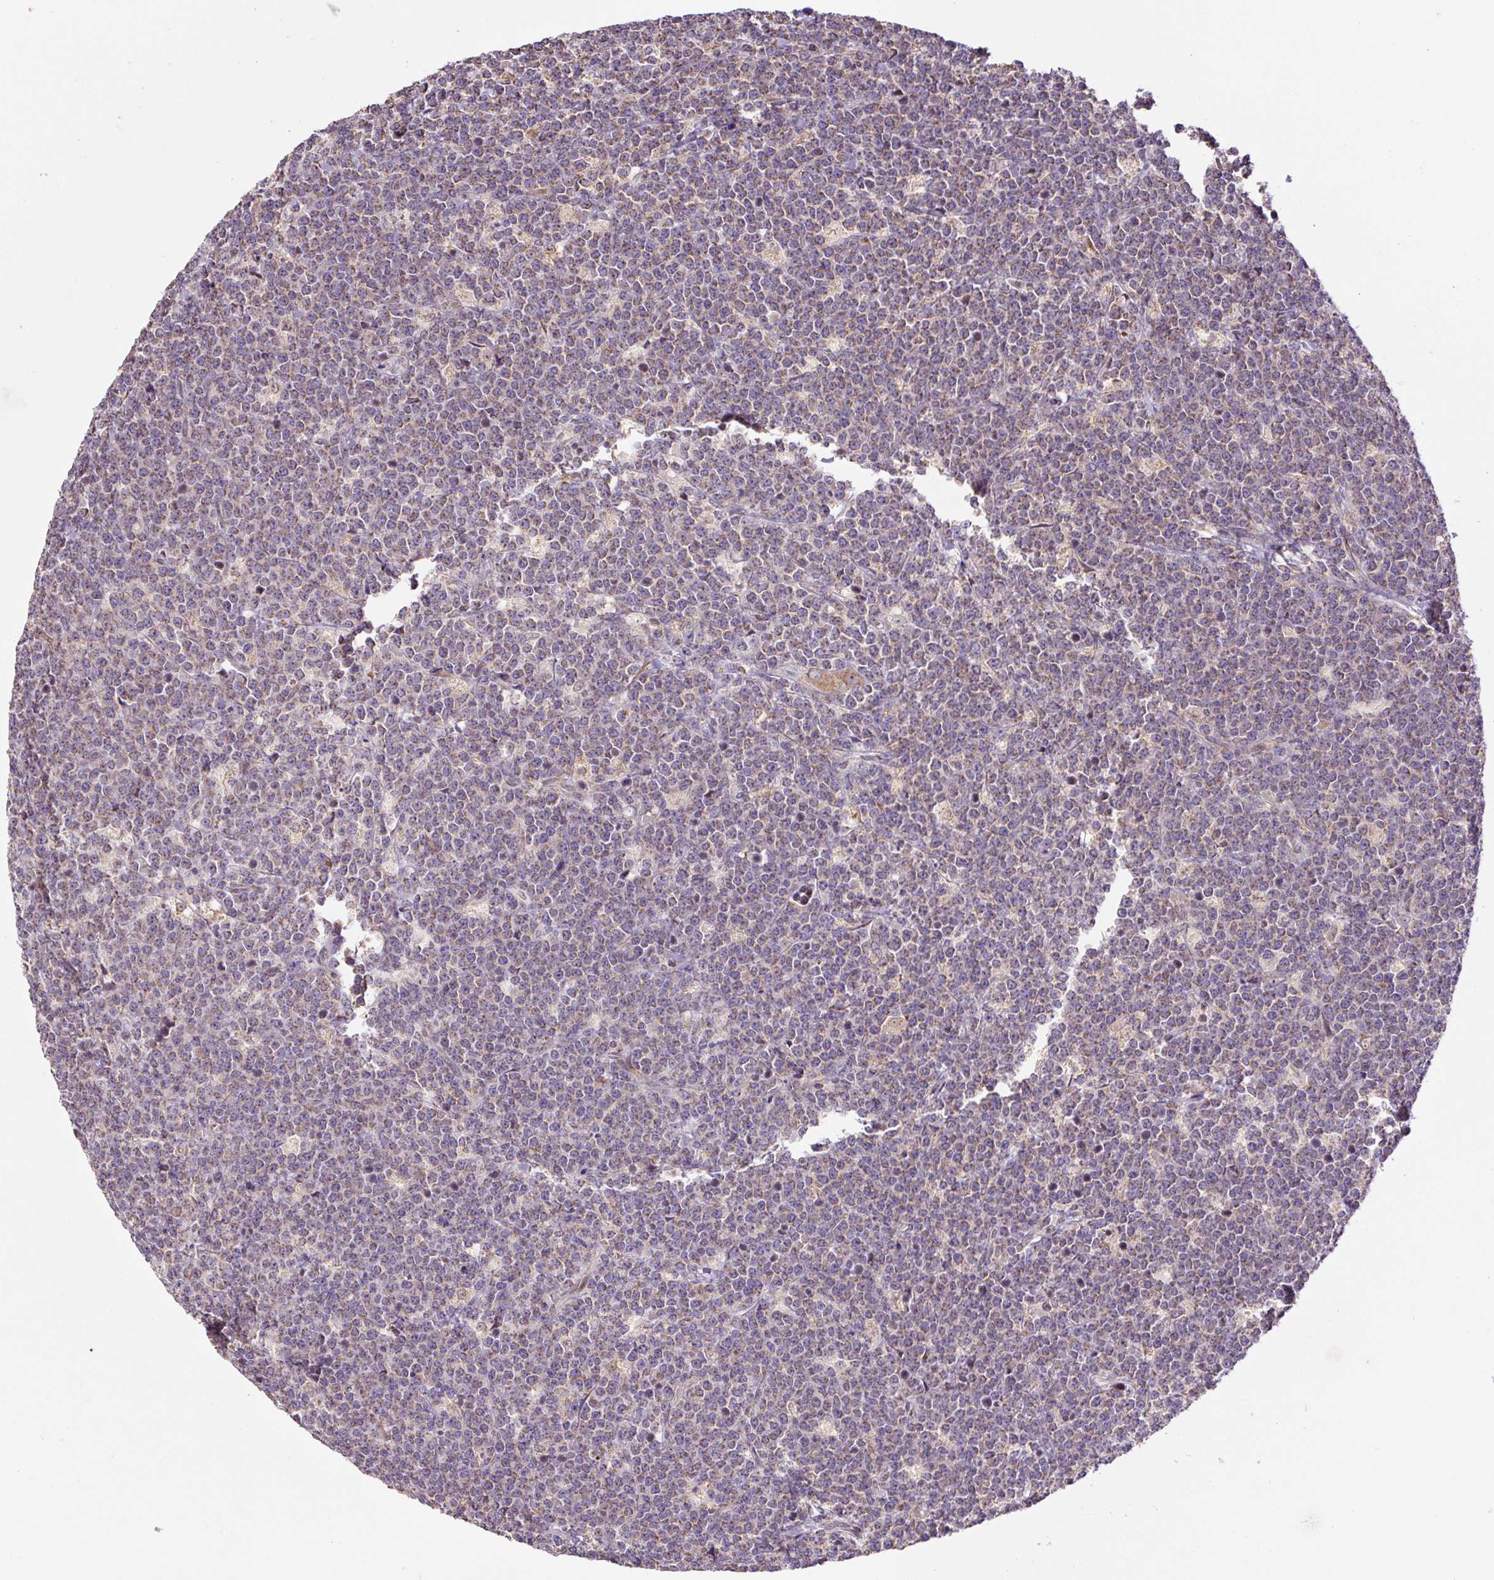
{"staining": {"intensity": "weak", "quantity": ">75%", "location": "cytoplasmic/membranous"}, "tissue": "lymphoma", "cell_type": "Tumor cells", "image_type": "cancer", "snomed": [{"axis": "morphology", "description": "Malignant lymphoma, non-Hodgkin's type, High grade"}, {"axis": "topography", "description": "Small intestine"}, {"axis": "topography", "description": "Colon"}], "caption": "Weak cytoplasmic/membranous protein expression is present in approximately >75% of tumor cells in high-grade malignant lymphoma, non-Hodgkin's type.", "gene": "MFSD9", "patient": {"sex": "male", "age": 8}}